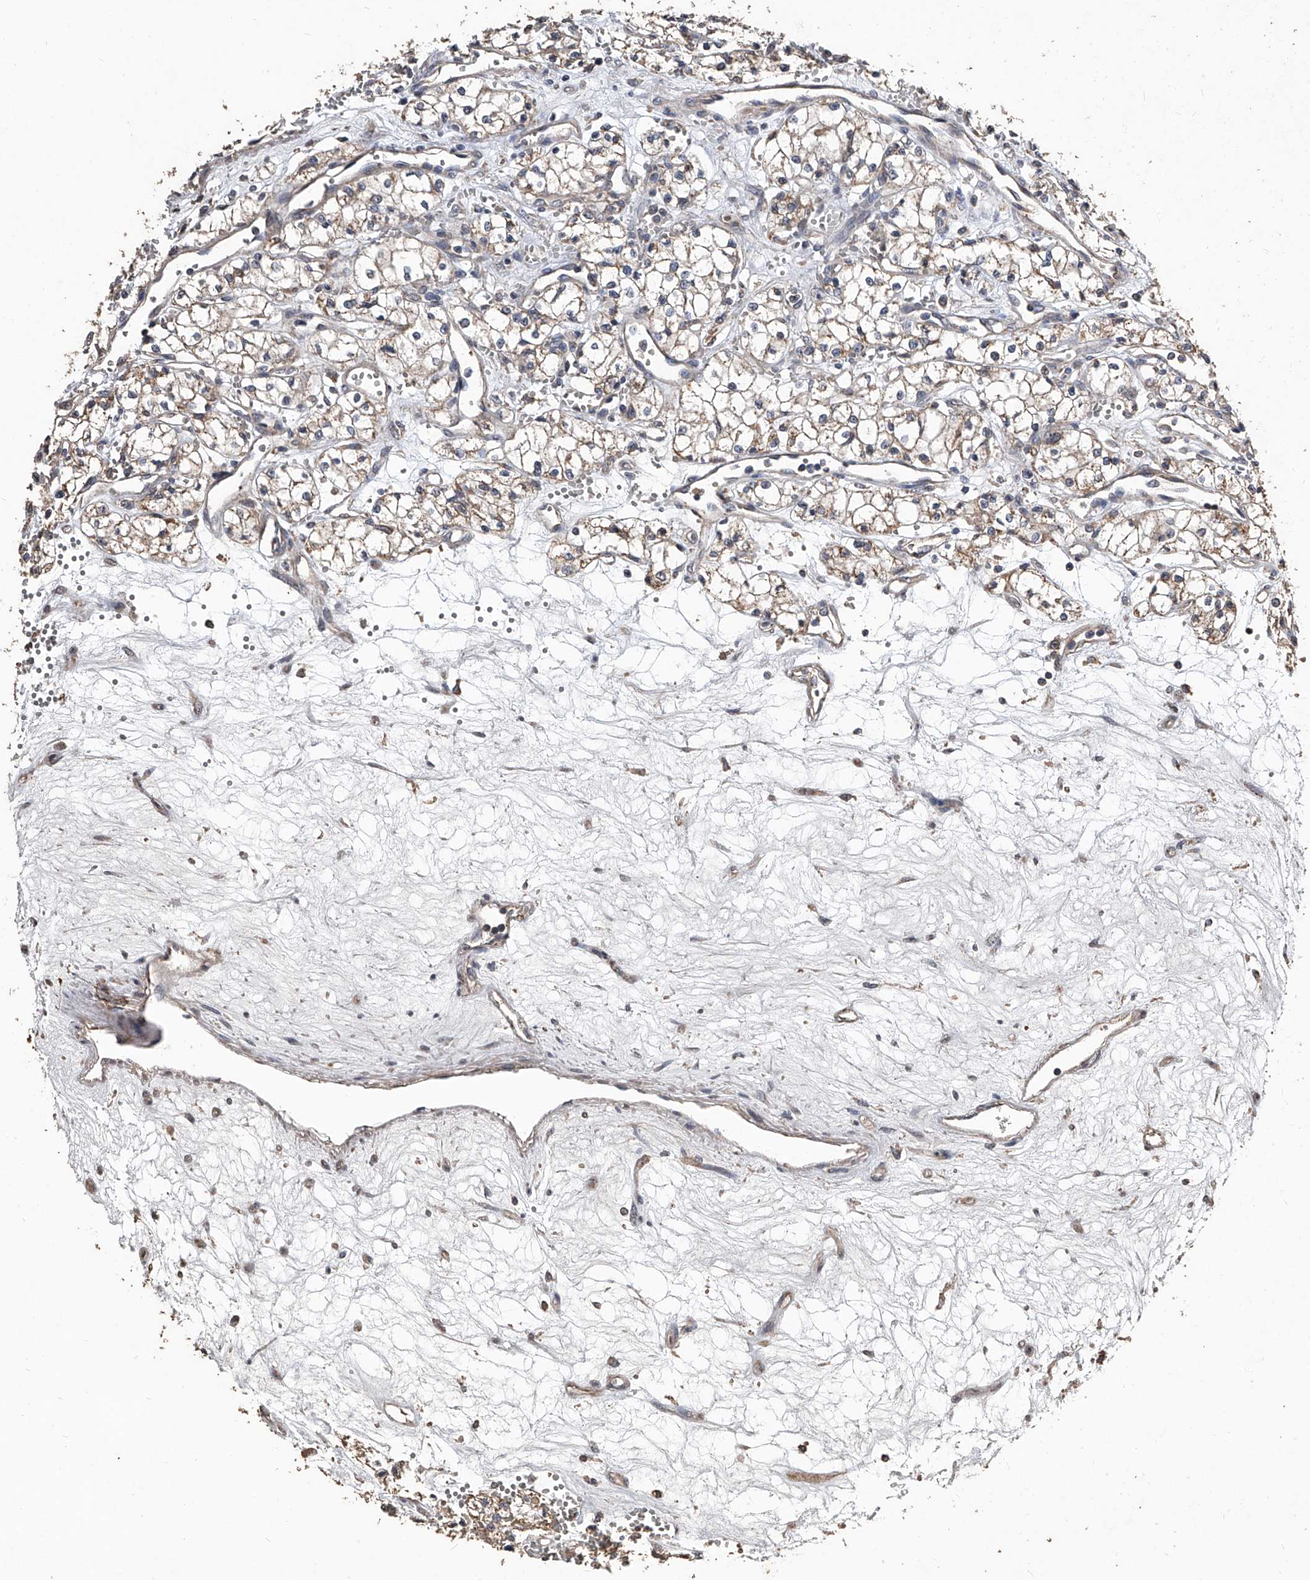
{"staining": {"intensity": "weak", "quantity": ">75%", "location": "cytoplasmic/membranous"}, "tissue": "renal cancer", "cell_type": "Tumor cells", "image_type": "cancer", "snomed": [{"axis": "morphology", "description": "Adenocarcinoma, NOS"}, {"axis": "topography", "description": "Kidney"}], "caption": "A low amount of weak cytoplasmic/membranous expression is identified in approximately >75% of tumor cells in renal adenocarcinoma tissue.", "gene": "LTV1", "patient": {"sex": "male", "age": 59}}